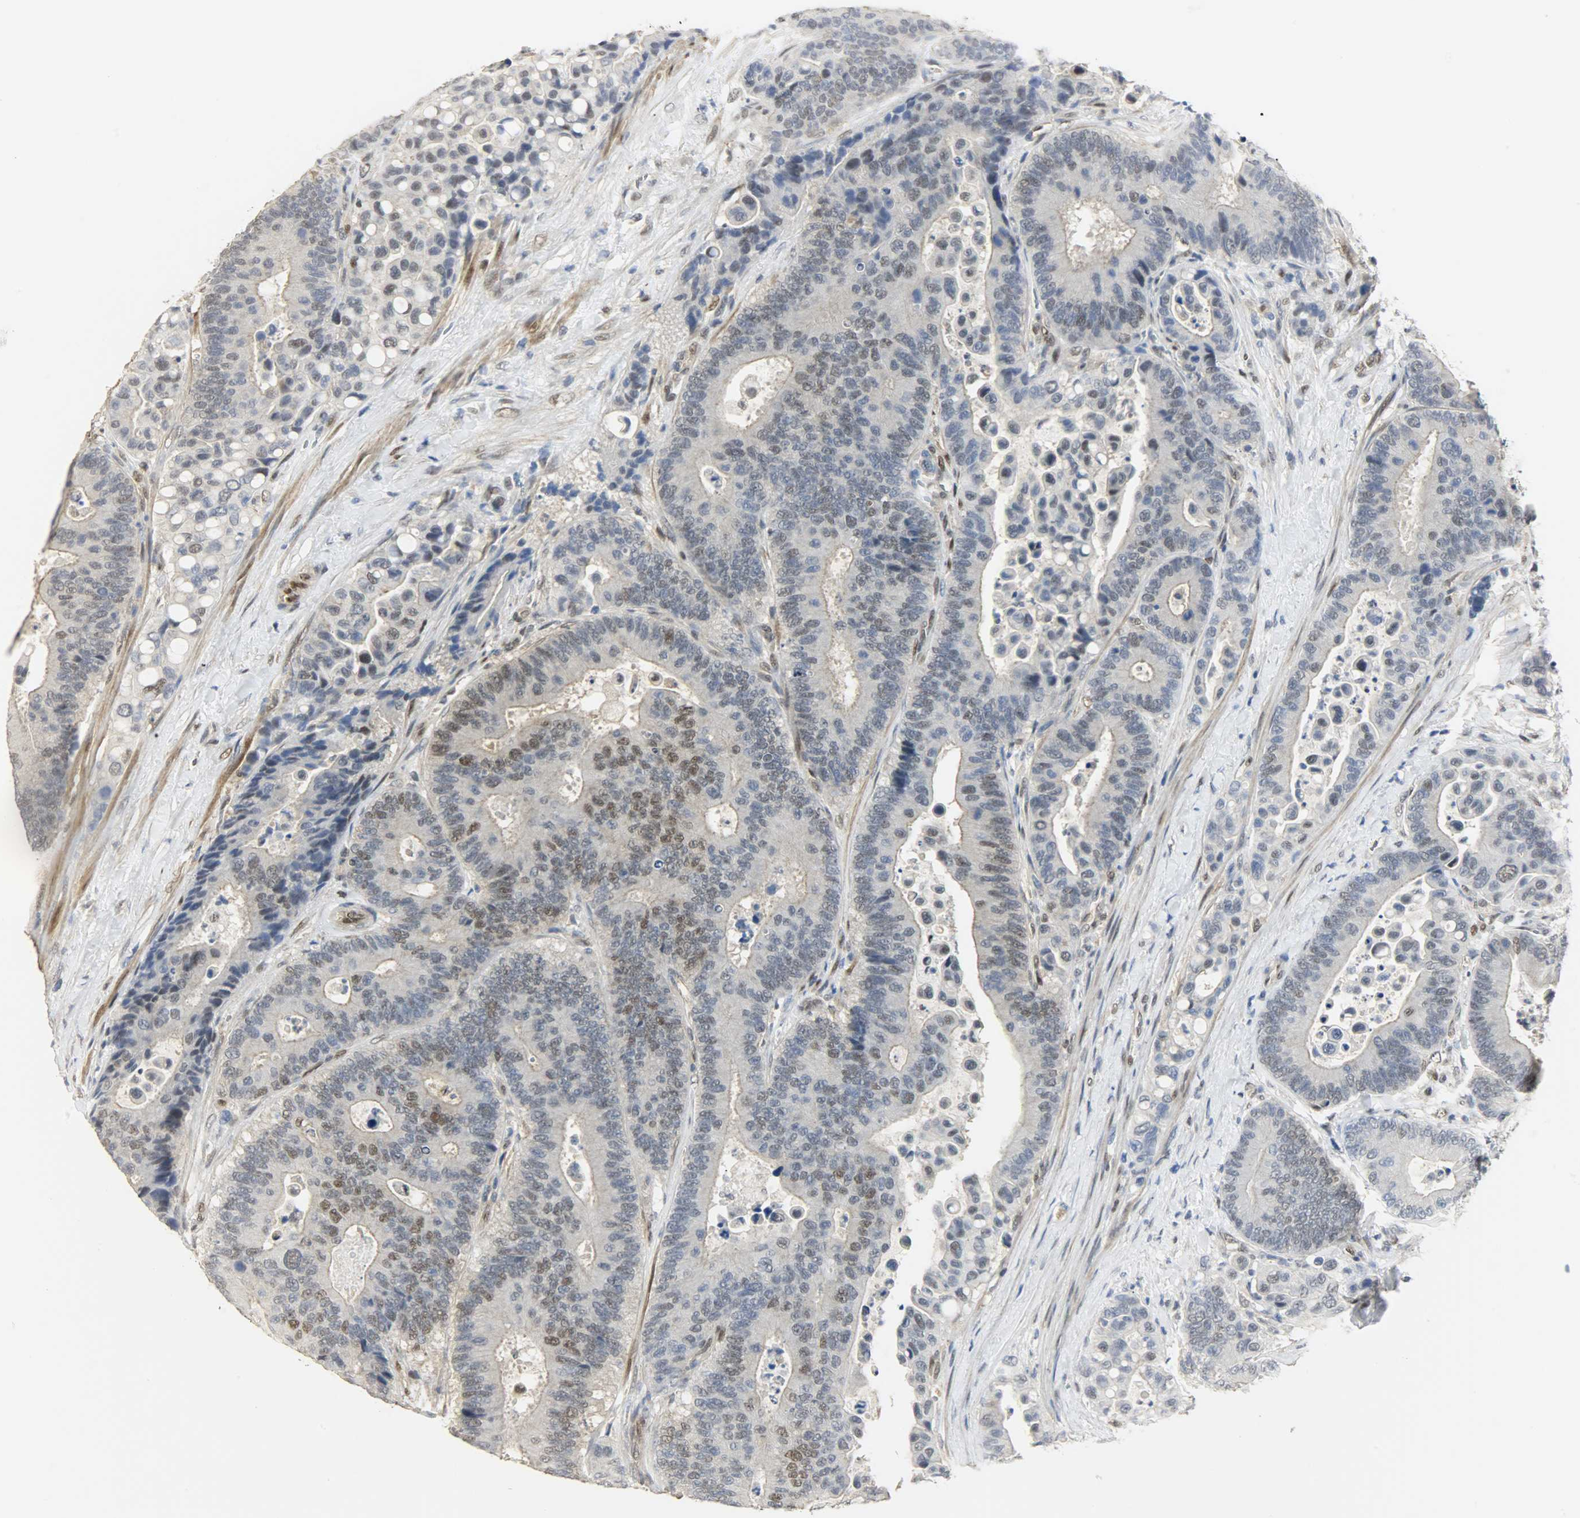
{"staining": {"intensity": "moderate", "quantity": "25%-75%", "location": "nuclear"}, "tissue": "colorectal cancer", "cell_type": "Tumor cells", "image_type": "cancer", "snomed": [{"axis": "morphology", "description": "Normal tissue, NOS"}, {"axis": "morphology", "description": "Adenocarcinoma, NOS"}, {"axis": "topography", "description": "Colon"}], "caption": "Tumor cells demonstrate medium levels of moderate nuclear positivity in approximately 25%-75% of cells in human colorectal adenocarcinoma. (DAB IHC, brown staining for protein, blue staining for nuclei).", "gene": "NPEPL1", "patient": {"sex": "male", "age": 82}}